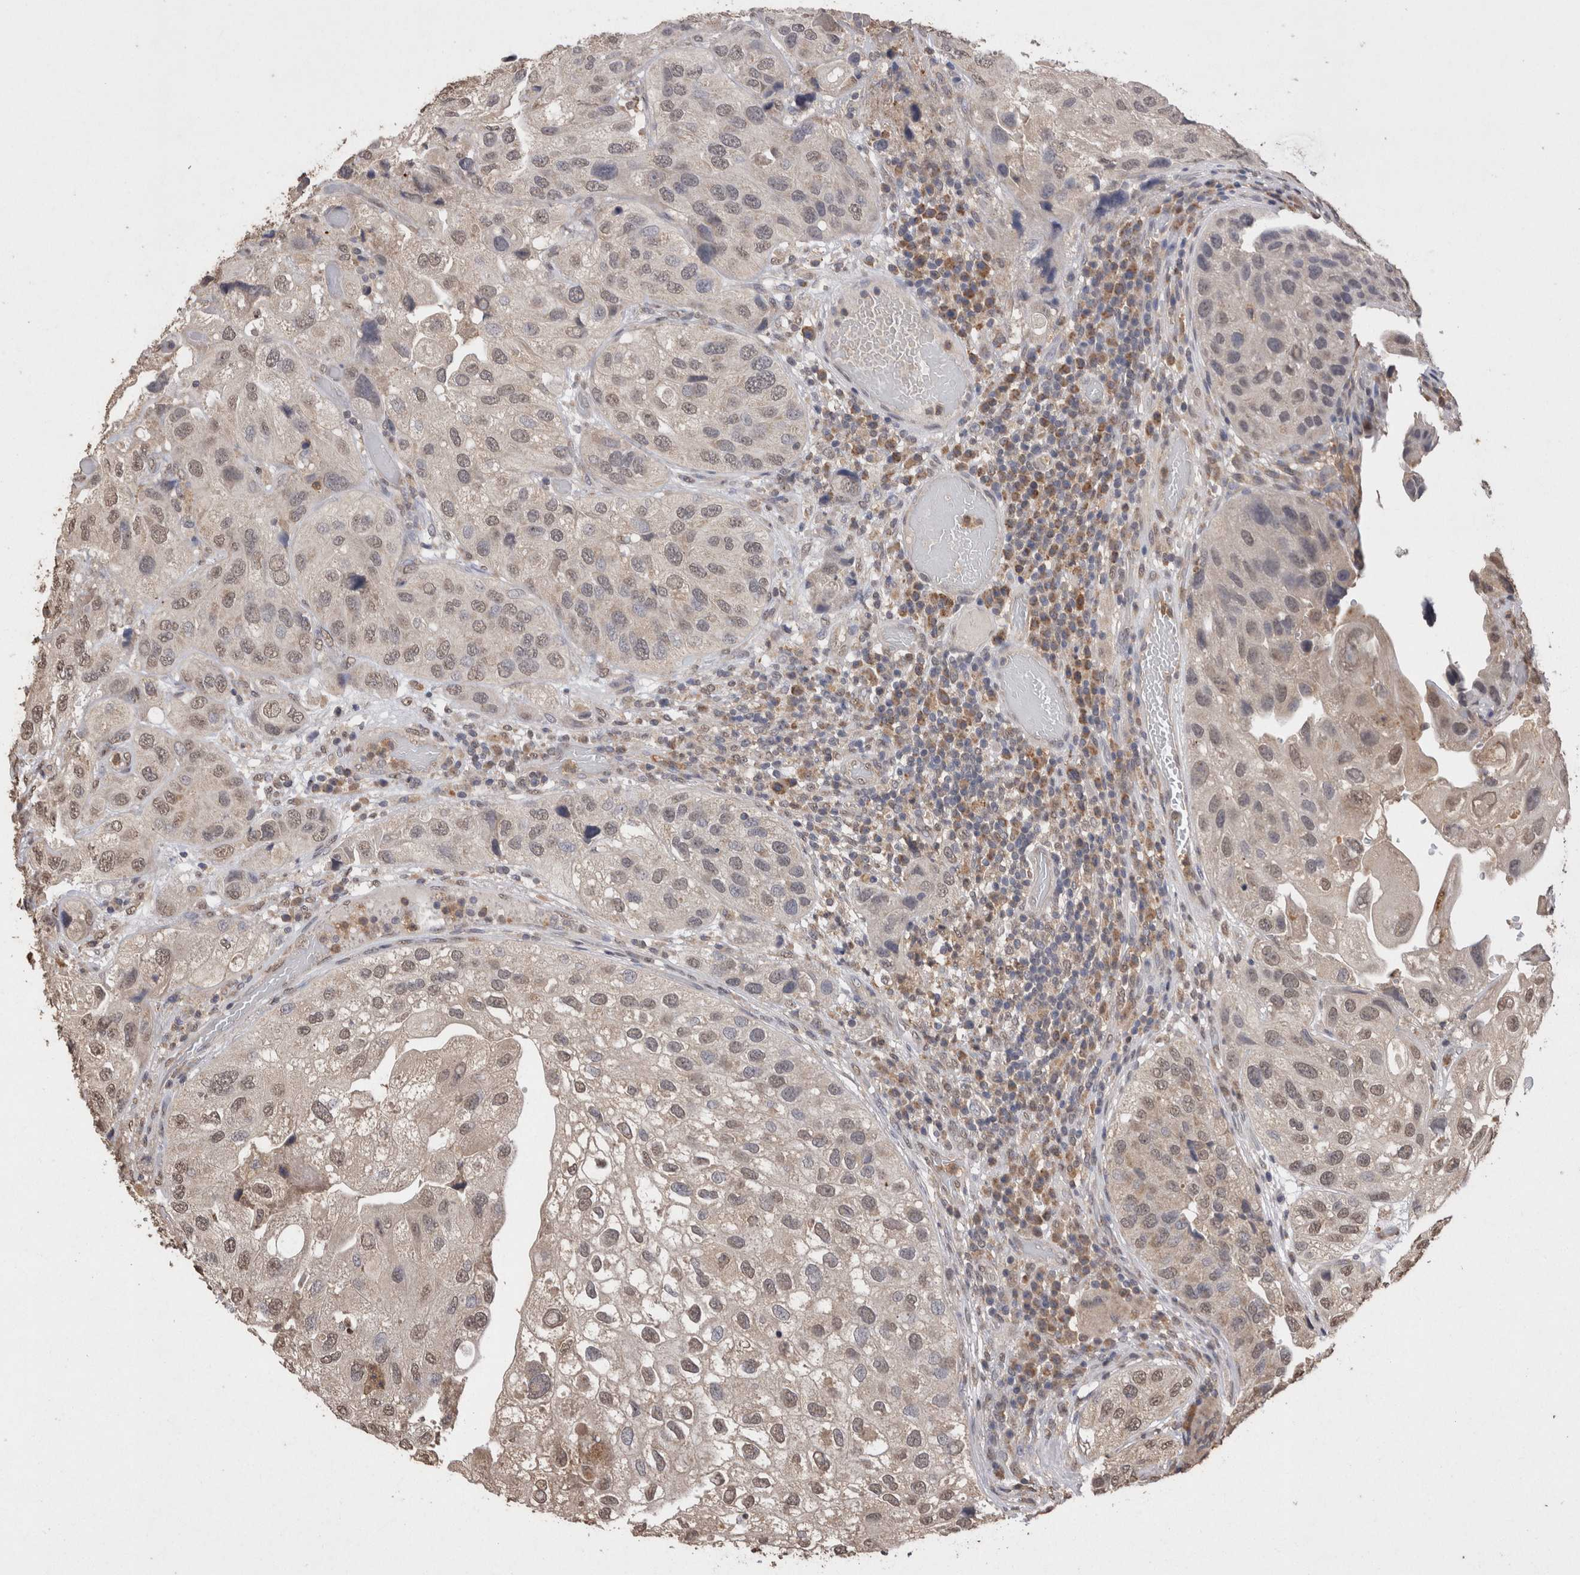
{"staining": {"intensity": "weak", "quantity": "25%-75%", "location": "nuclear"}, "tissue": "urothelial cancer", "cell_type": "Tumor cells", "image_type": "cancer", "snomed": [{"axis": "morphology", "description": "Urothelial carcinoma, High grade"}, {"axis": "topography", "description": "Urinary bladder"}], "caption": "Immunohistochemical staining of urothelial cancer displays low levels of weak nuclear expression in about 25%-75% of tumor cells.", "gene": "GRK5", "patient": {"sex": "female", "age": 64}}